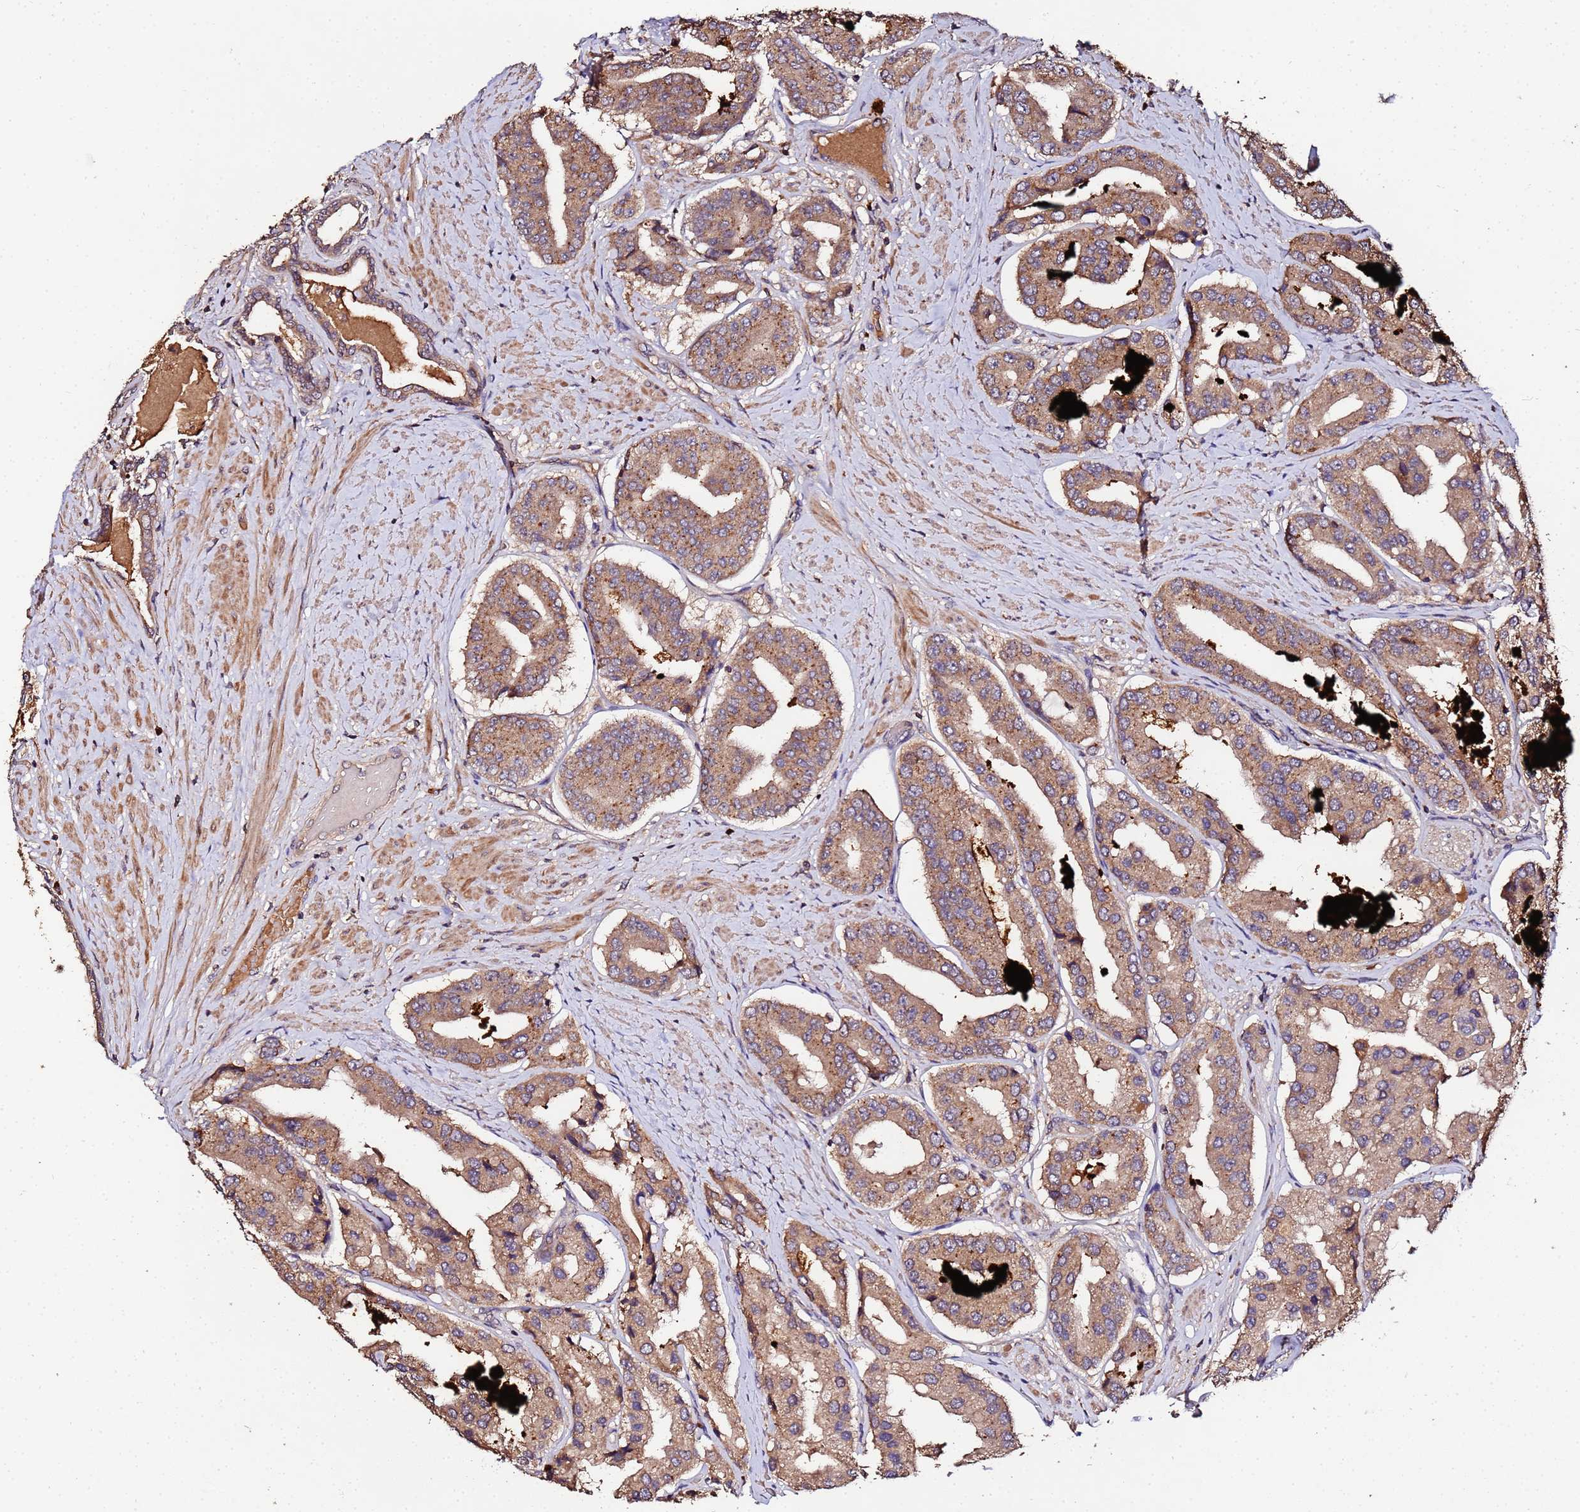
{"staining": {"intensity": "moderate", "quantity": ">75%", "location": "cytoplasmic/membranous"}, "tissue": "prostate cancer", "cell_type": "Tumor cells", "image_type": "cancer", "snomed": [{"axis": "morphology", "description": "Adenocarcinoma, High grade"}, {"axis": "topography", "description": "Prostate"}], "caption": "The image demonstrates staining of prostate cancer (adenocarcinoma (high-grade)), revealing moderate cytoplasmic/membranous protein expression (brown color) within tumor cells. Using DAB (3,3'-diaminobenzidine) (brown) and hematoxylin (blue) stains, captured at high magnification using brightfield microscopy.", "gene": "MTERF1", "patient": {"sex": "male", "age": 63}}